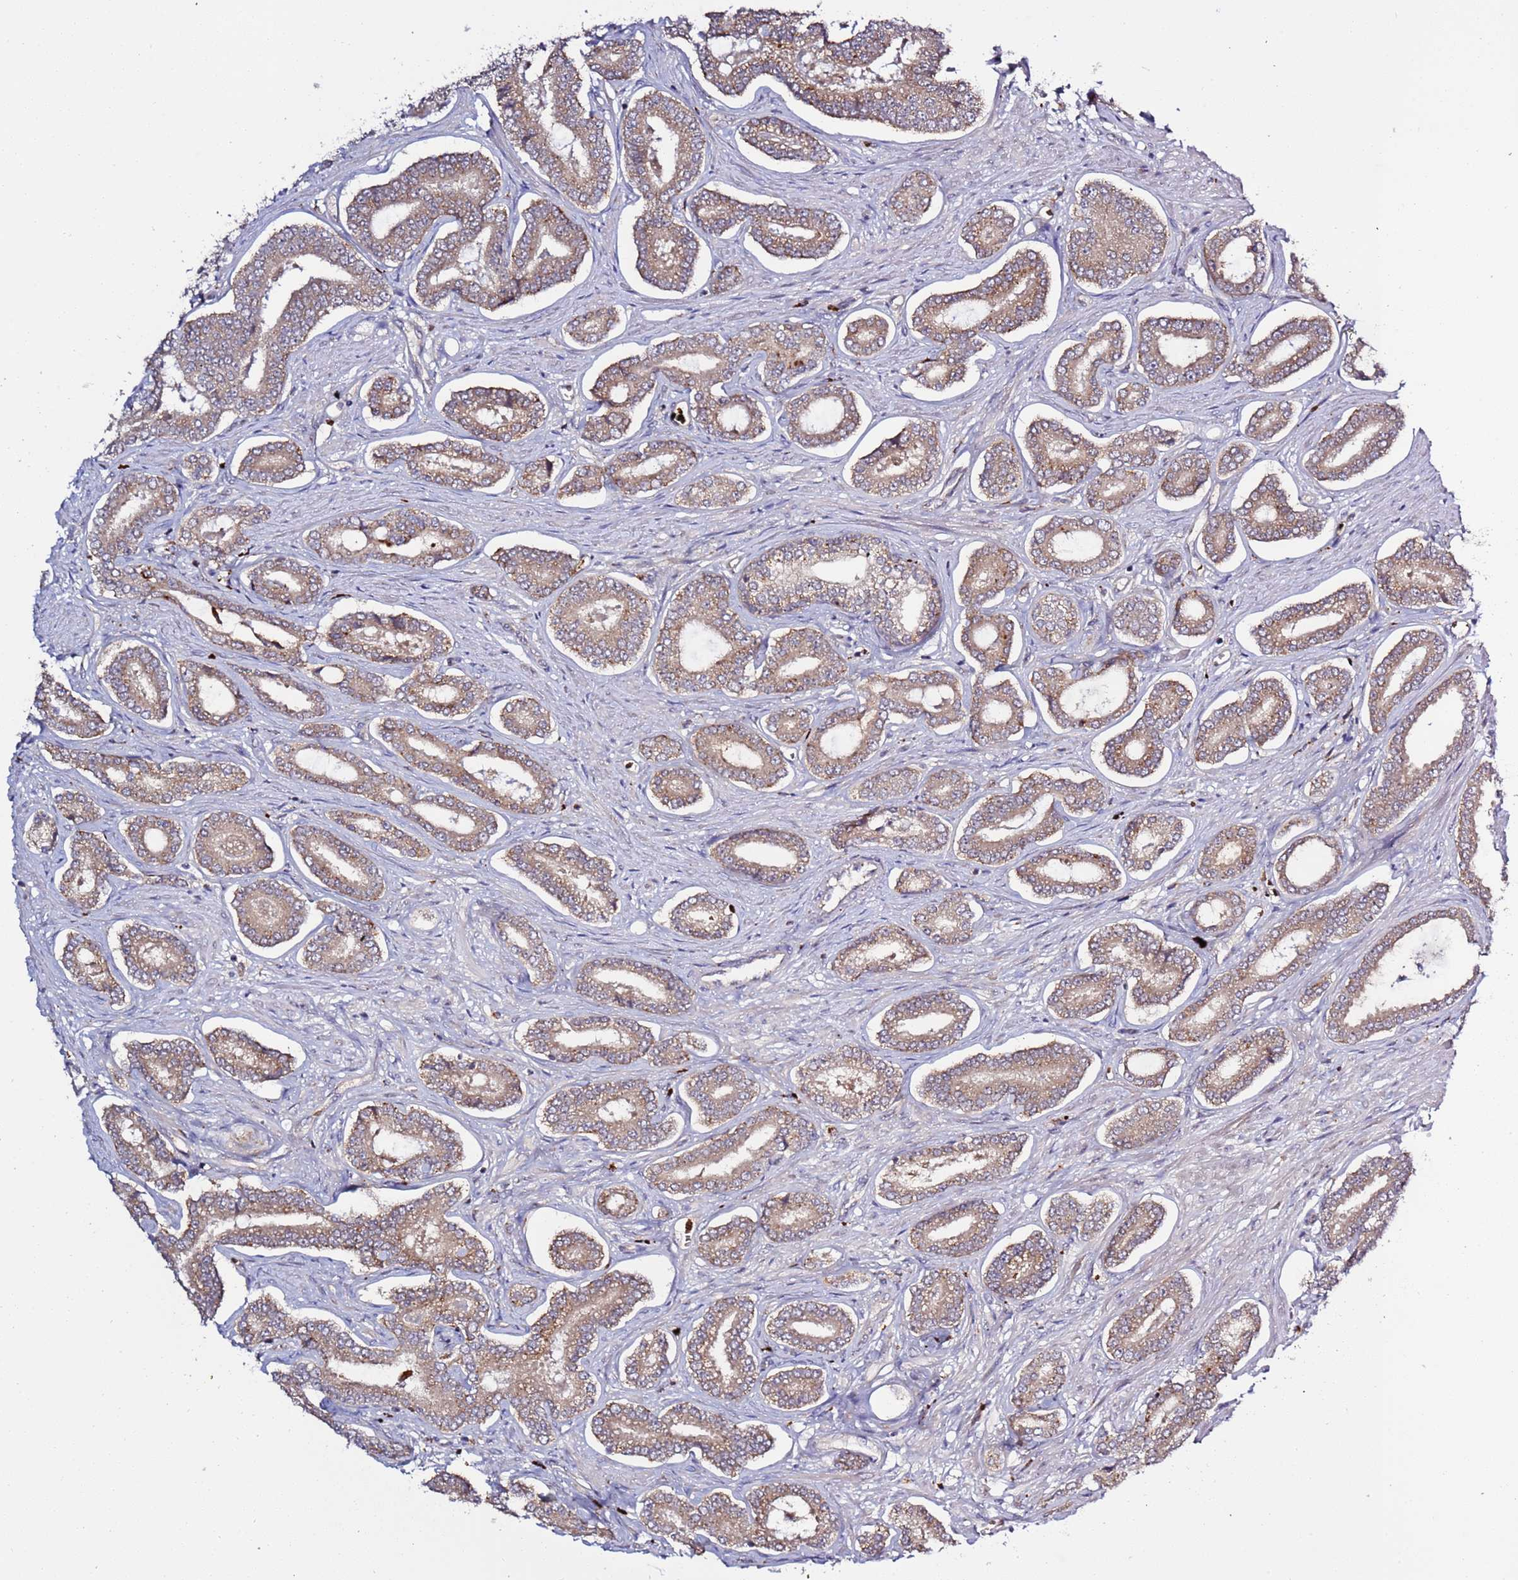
{"staining": {"intensity": "weak", "quantity": ">75%", "location": "cytoplasmic/membranous"}, "tissue": "prostate cancer", "cell_type": "Tumor cells", "image_type": "cancer", "snomed": [{"axis": "morphology", "description": "Adenocarcinoma, NOS"}, {"axis": "topography", "description": "Prostate and seminal vesicle, NOS"}], "caption": "Prostate cancer stained with DAB (3,3'-diaminobenzidine) immunohistochemistry (IHC) exhibits low levels of weak cytoplasmic/membranous positivity in about >75% of tumor cells. (DAB IHC, brown staining for protein, blue staining for nuclei).", "gene": "VPS36", "patient": {"sex": "male", "age": 76}}